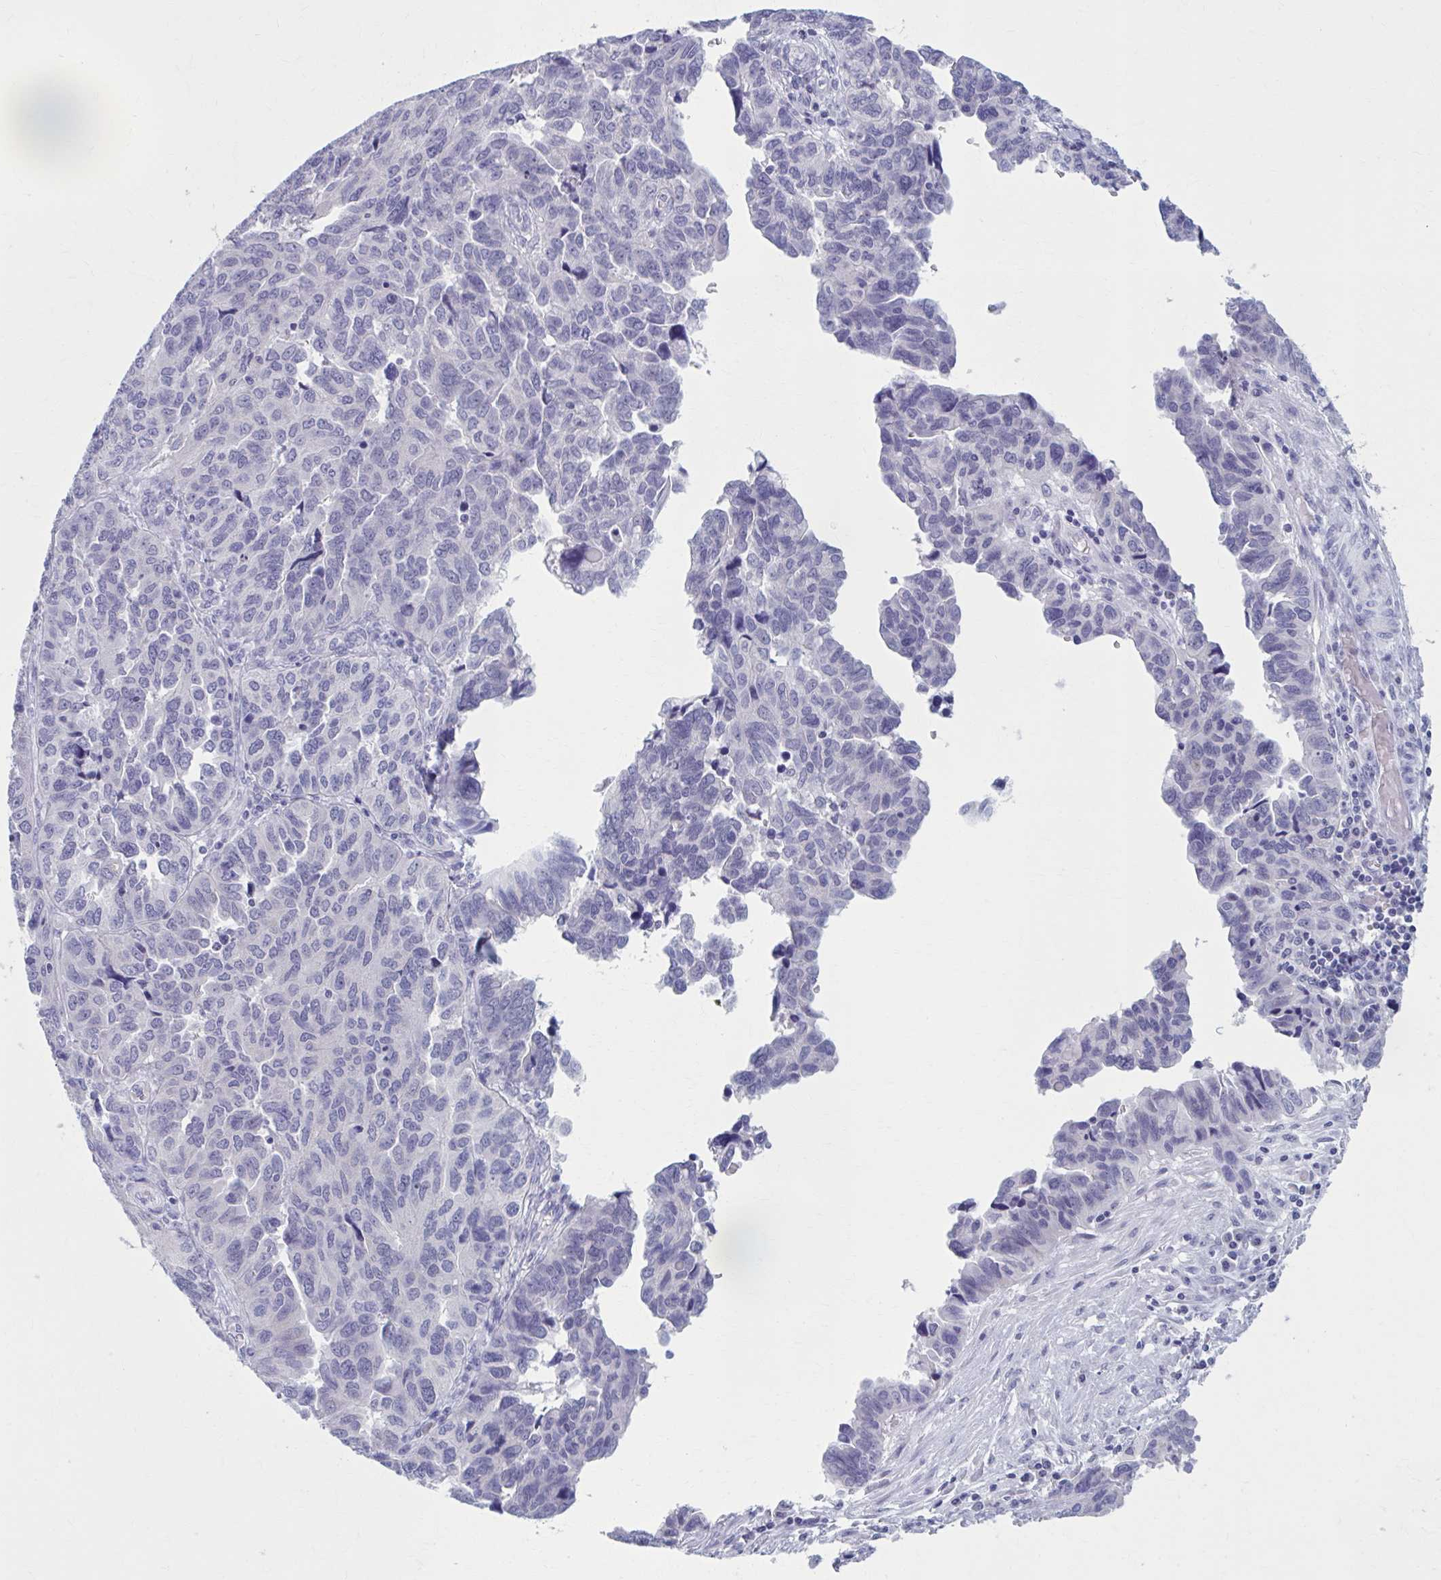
{"staining": {"intensity": "negative", "quantity": "none", "location": "none"}, "tissue": "ovarian cancer", "cell_type": "Tumor cells", "image_type": "cancer", "snomed": [{"axis": "morphology", "description": "Cystadenocarcinoma, serous, NOS"}, {"axis": "topography", "description": "Ovary"}], "caption": "This photomicrograph is of ovarian cancer (serous cystadenocarcinoma) stained with immunohistochemistry to label a protein in brown with the nuclei are counter-stained blue. There is no positivity in tumor cells. (DAB immunohistochemistry (IHC) with hematoxylin counter stain).", "gene": "CCDC105", "patient": {"sex": "female", "age": 64}}